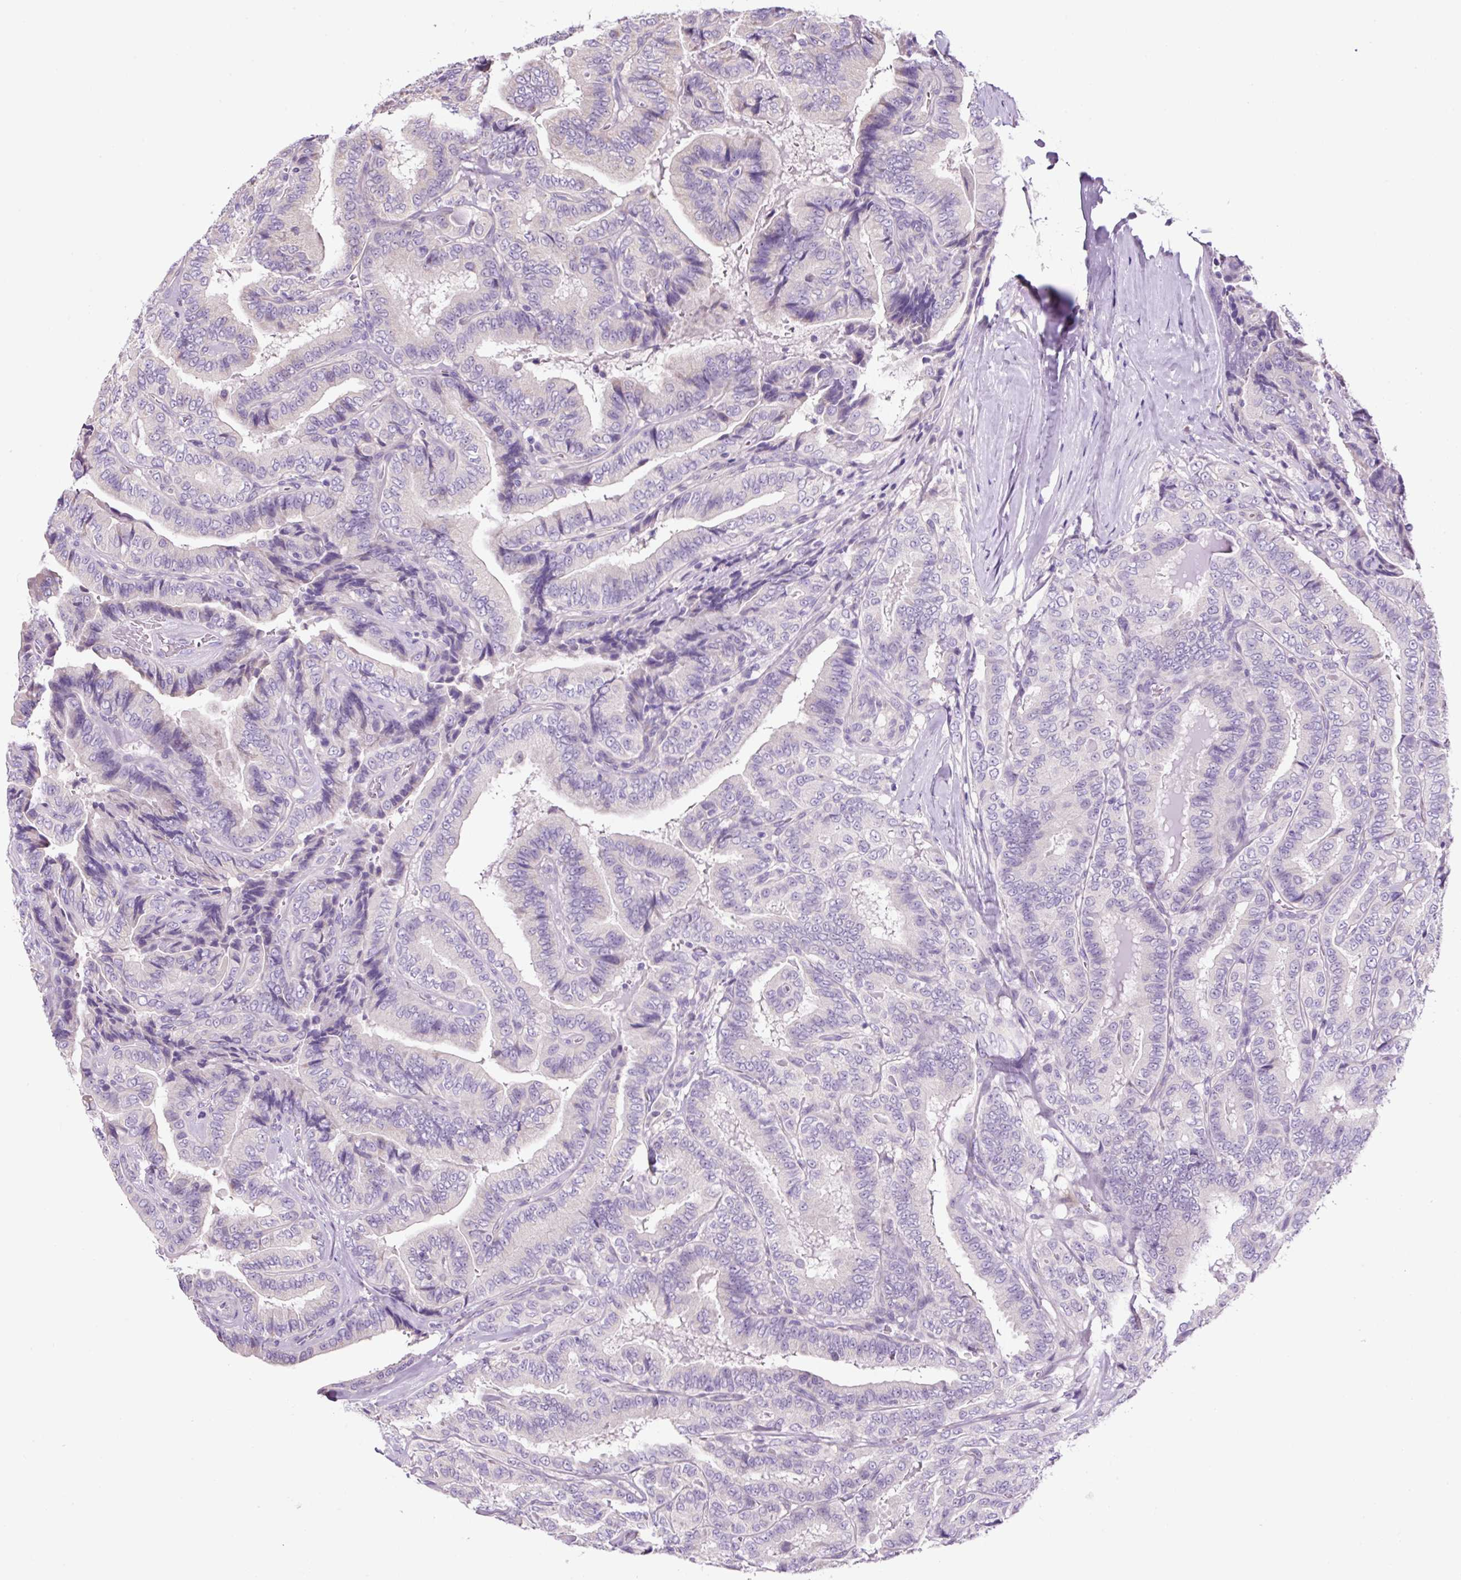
{"staining": {"intensity": "negative", "quantity": "none", "location": "none"}, "tissue": "thyroid cancer", "cell_type": "Tumor cells", "image_type": "cancer", "snomed": [{"axis": "morphology", "description": "Papillary adenocarcinoma, NOS"}, {"axis": "topography", "description": "Thyroid gland"}], "caption": "The image displays no staining of tumor cells in papillary adenocarcinoma (thyroid). (DAB (3,3'-diaminobenzidine) immunohistochemistry (IHC), high magnification).", "gene": "GORASP1", "patient": {"sex": "male", "age": 61}}